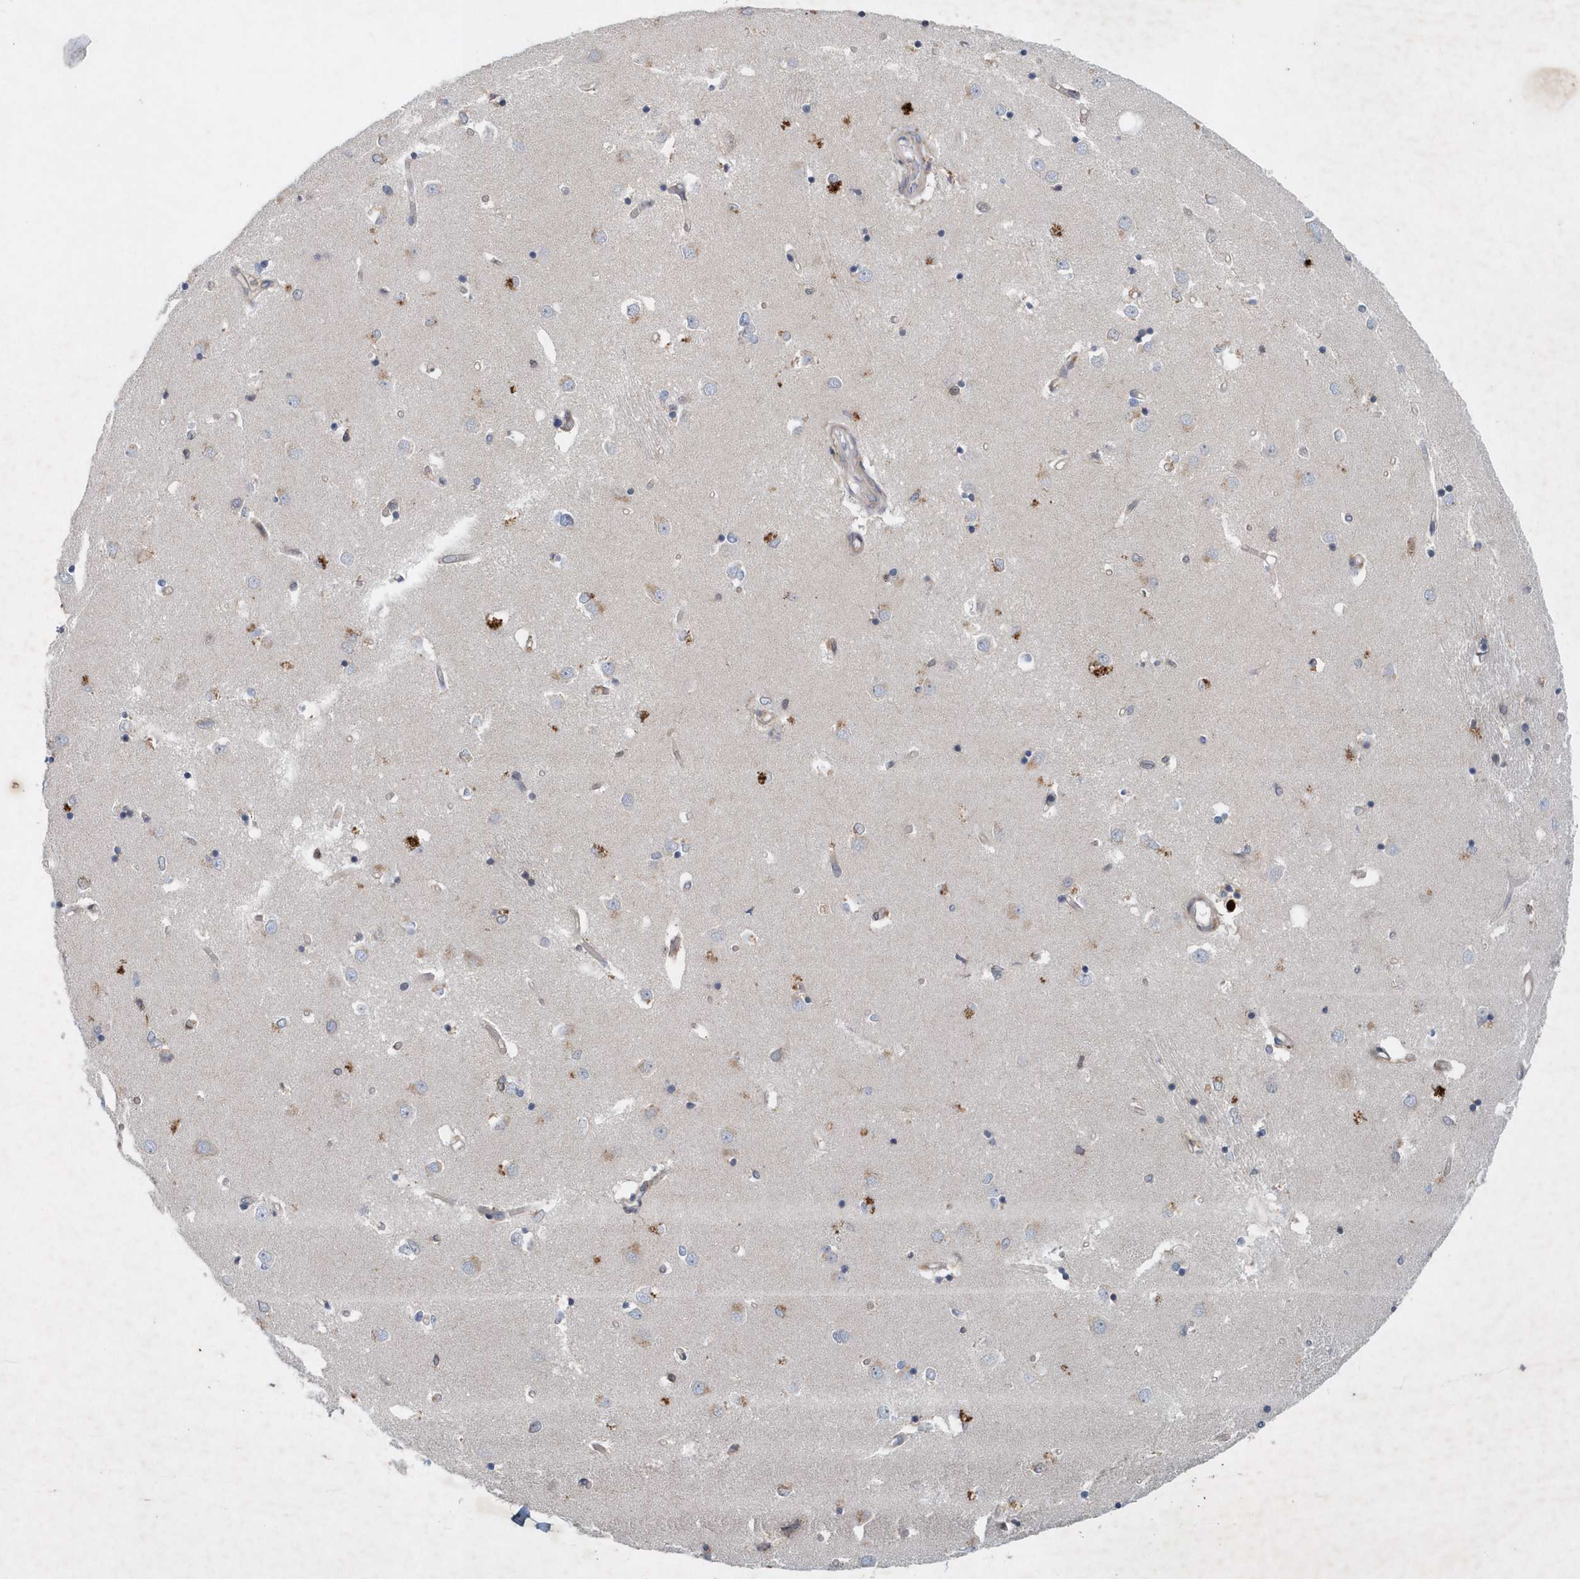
{"staining": {"intensity": "moderate", "quantity": "<25%", "location": "cytoplasmic/membranous"}, "tissue": "caudate", "cell_type": "Glial cells", "image_type": "normal", "snomed": [{"axis": "morphology", "description": "Normal tissue, NOS"}, {"axis": "topography", "description": "Lateral ventricle wall"}], "caption": "A high-resolution micrograph shows IHC staining of benign caudate, which exhibits moderate cytoplasmic/membranous staining in approximately <25% of glial cells.", "gene": "P2RY10", "patient": {"sex": "male", "age": 45}}